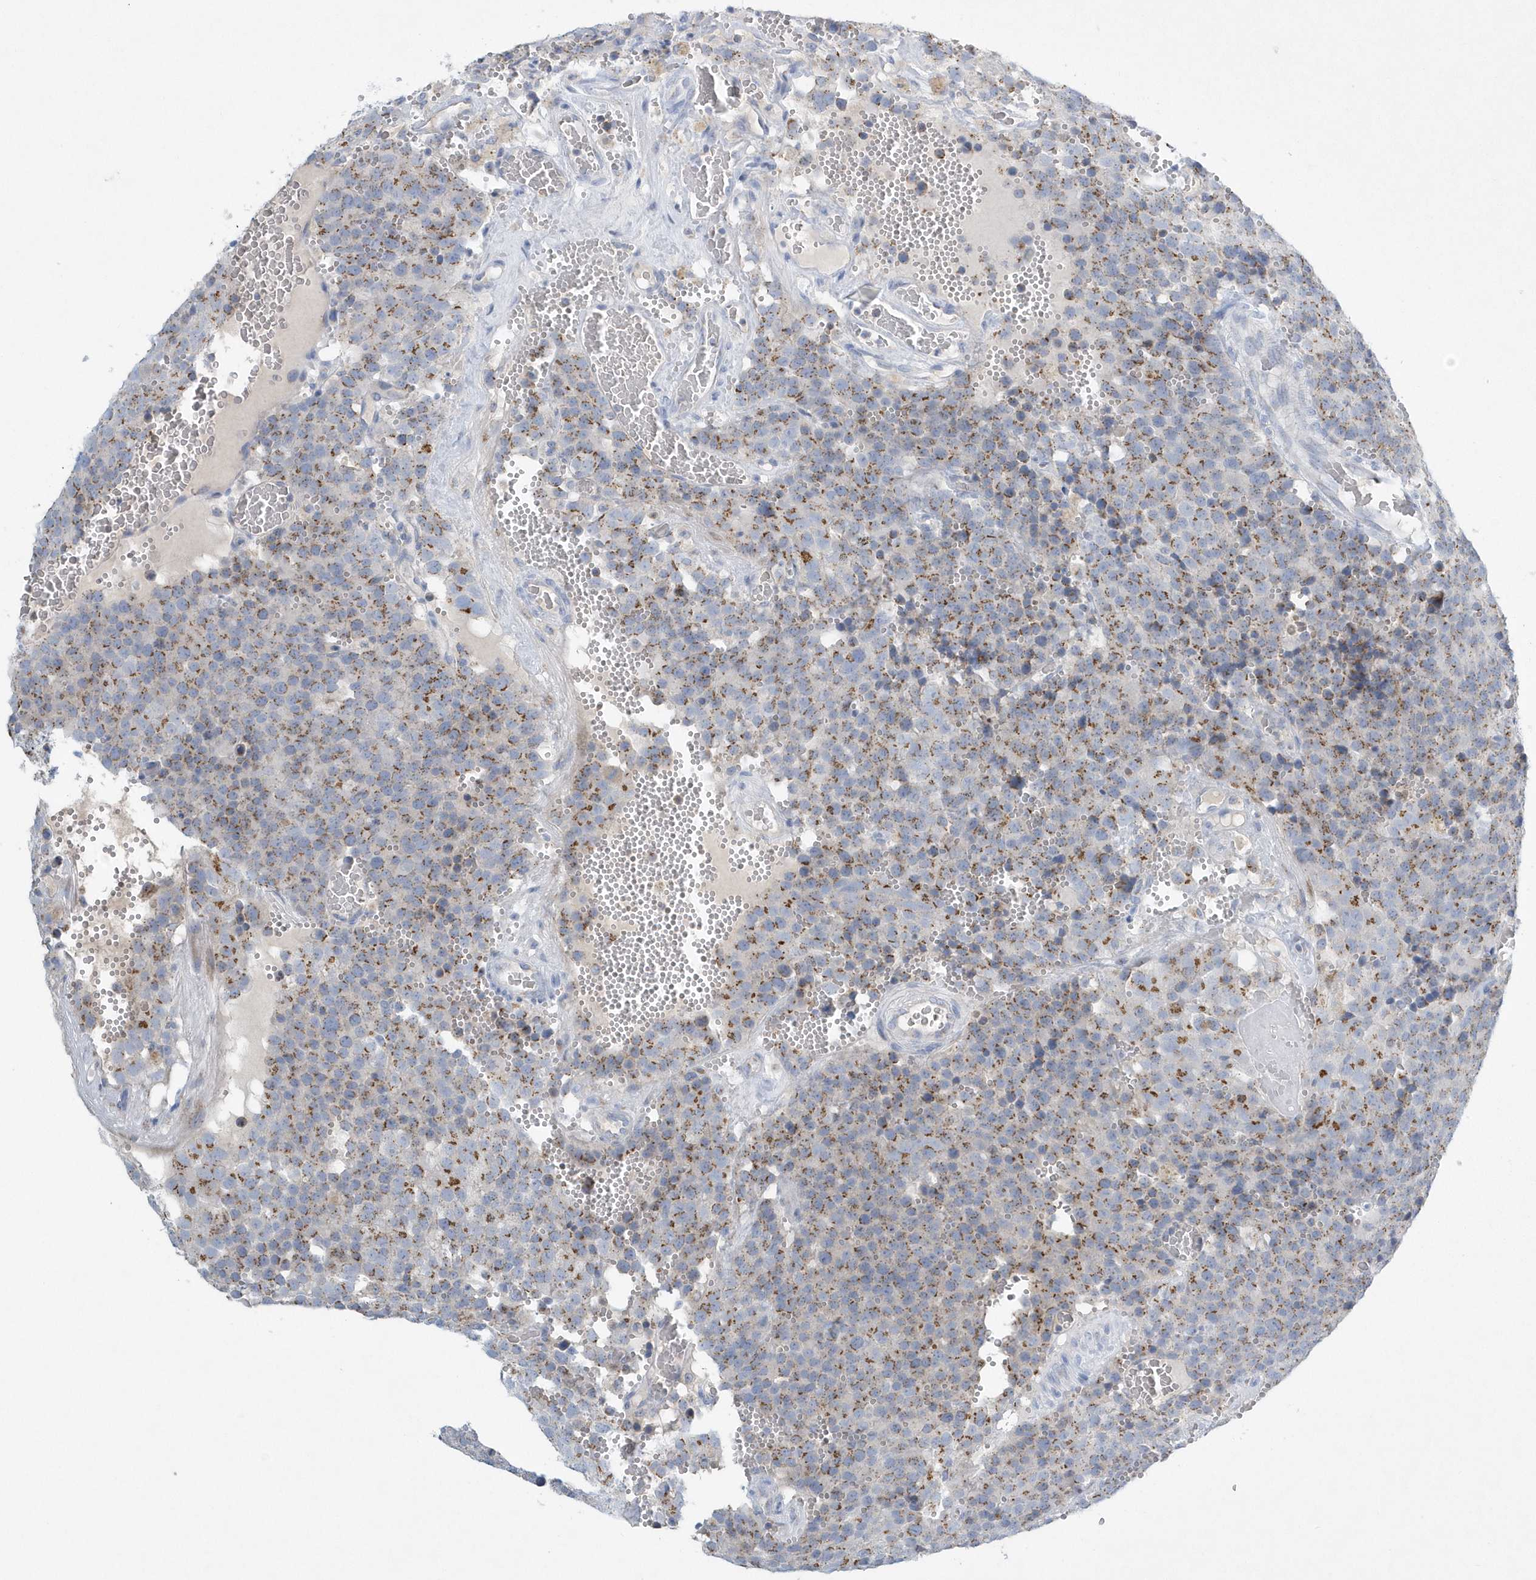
{"staining": {"intensity": "moderate", "quantity": ">75%", "location": "cytoplasmic/membranous"}, "tissue": "testis cancer", "cell_type": "Tumor cells", "image_type": "cancer", "snomed": [{"axis": "morphology", "description": "Seminoma, NOS"}, {"axis": "topography", "description": "Testis"}], "caption": "Immunohistochemical staining of testis cancer exhibits medium levels of moderate cytoplasmic/membranous protein positivity in approximately >75% of tumor cells.", "gene": "SPATA18", "patient": {"sex": "male", "age": 71}}